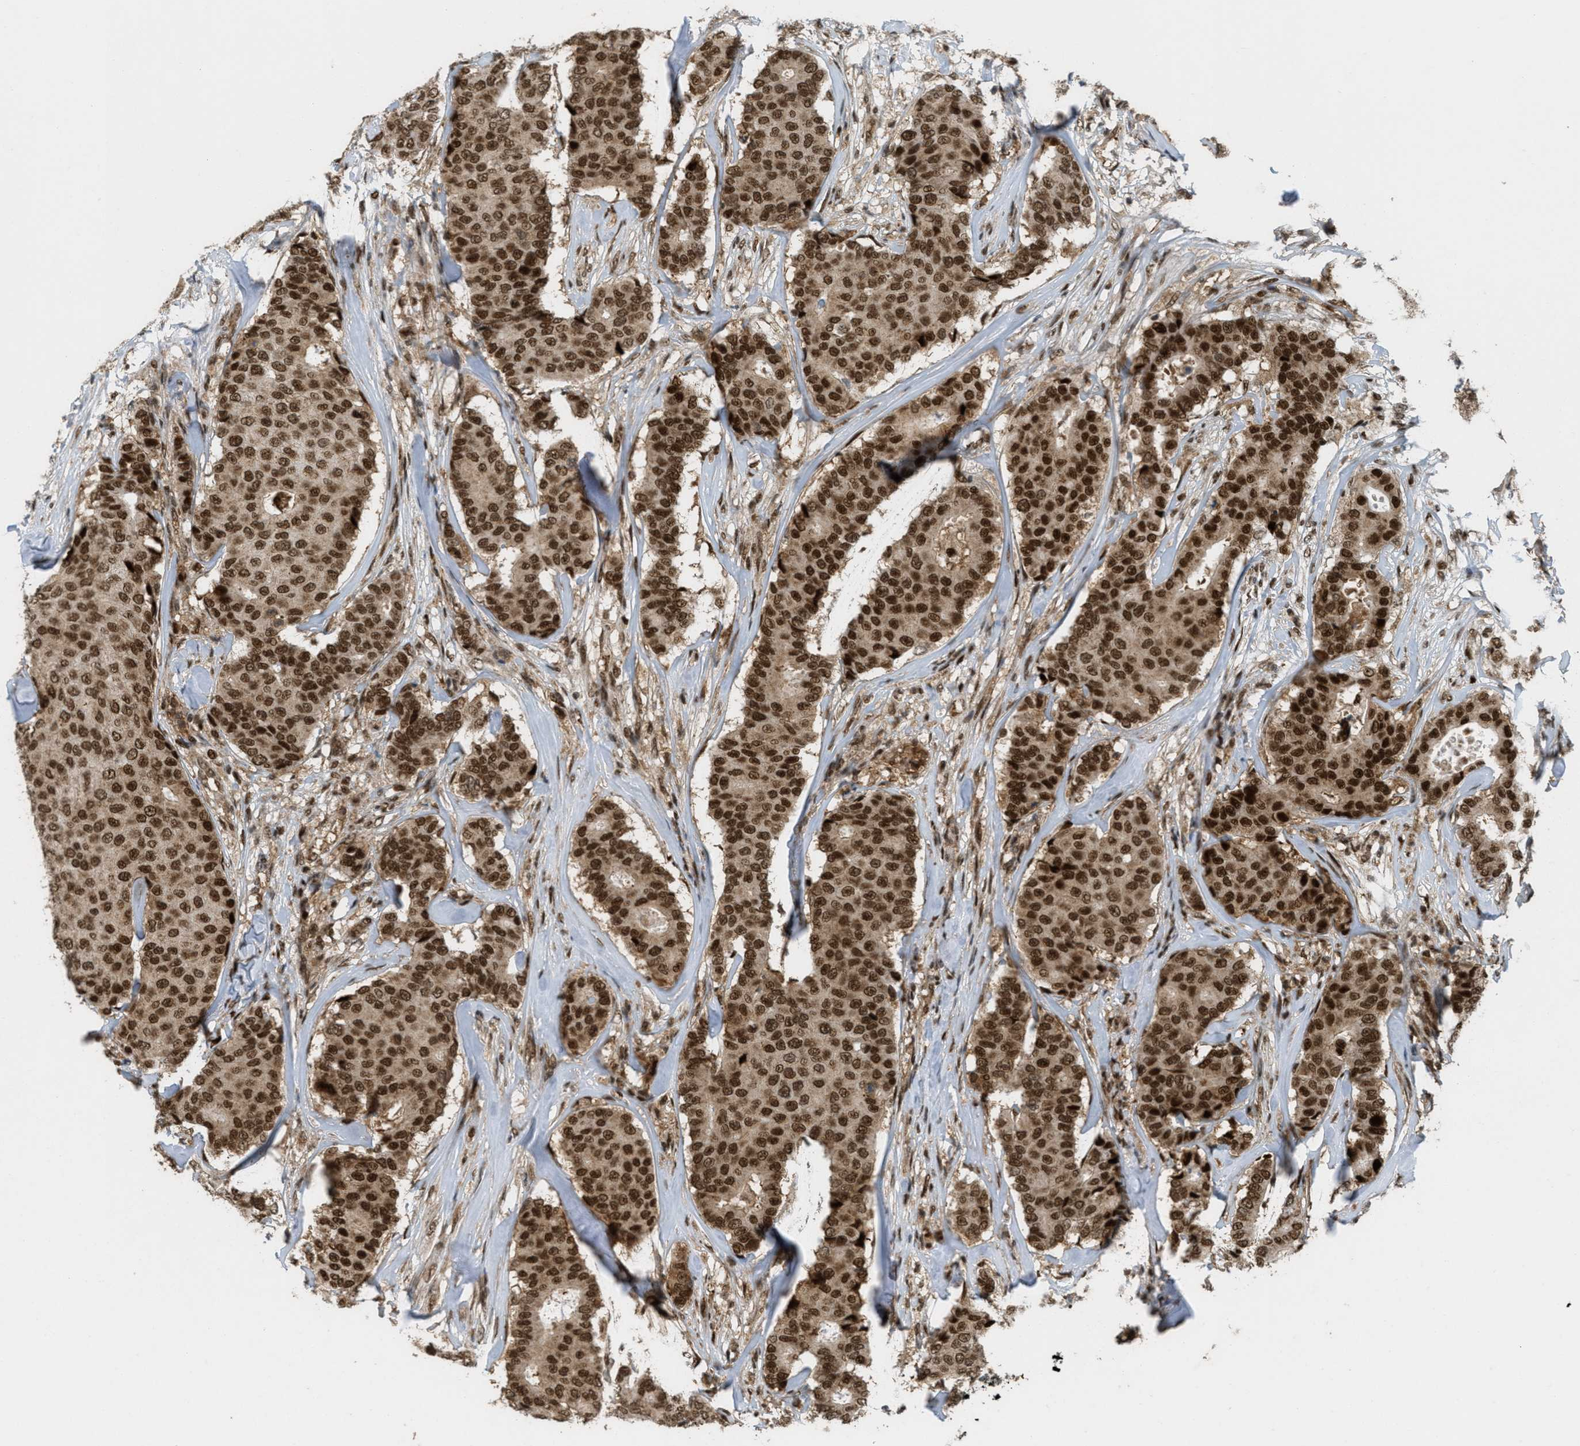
{"staining": {"intensity": "strong", "quantity": ">75%", "location": "cytoplasmic/membranous,nuclear"}, "tissue": "breast cancer", "cell_type": "Tumor cells", "image_type": "cancer", "snomed": [{"axis": "morphology", "description": "Duct carcinoma"}, {"axis": "topography", "description": "Breast"}], "caption": "Breast infiltrating ductal carcinoma was stained to show a protein in brown. There is high levels of strong cytoplasmic/membranous and nuclear positivity in approximately >75% of tumor cells.", "gene": "TLK1", "patient": {"sex": "female", "age": 75}}